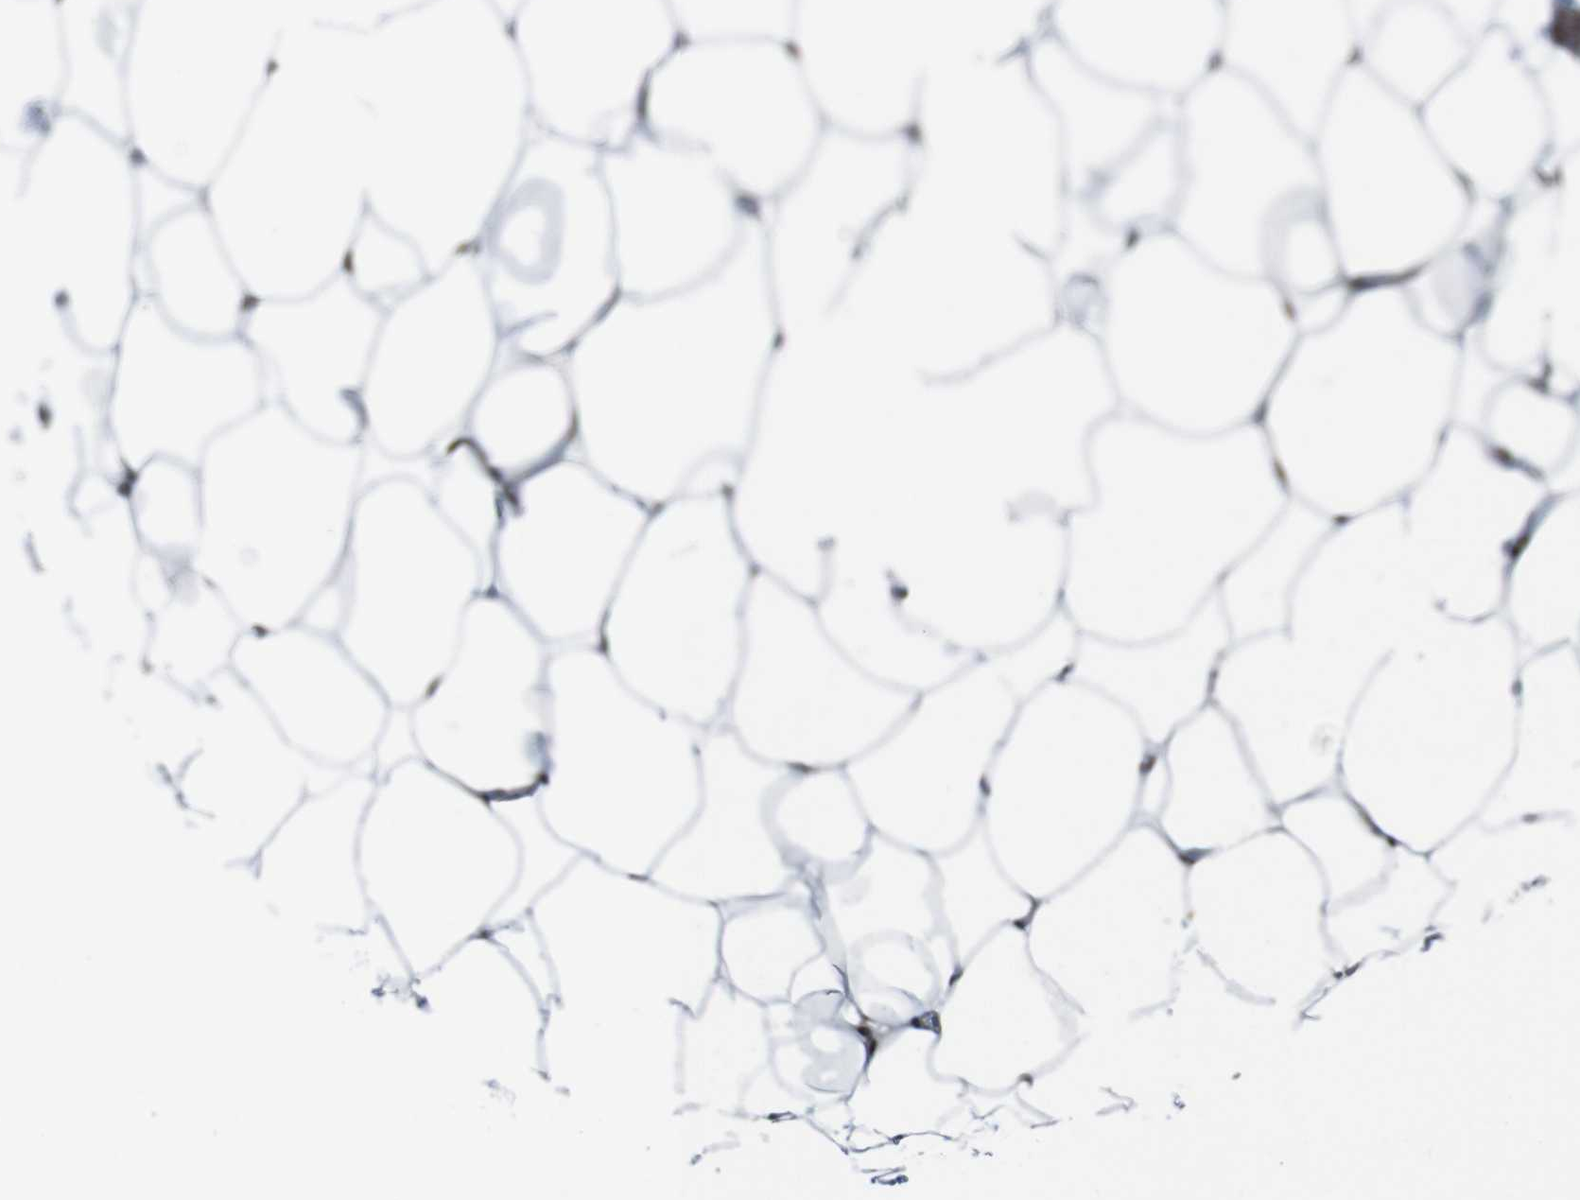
{"staining": {"intensity": "moderate", "quantity": "25%-75%", "location": "nuclear"}, "tissue": "adipose tissue", "cell_type": "Adipocytes", "image_type": "normal", "snomed": [{"axis": "morphology", "description": "Normal tissue, NOS"}, {"axis": "topography", "description": "Breast"}, {"axis": "topography", "description": "Adipose tissue"}], "caption": "Adipocytes display medium levels of moderate nuclear expression in approximately 25%-75% of cells in unremarkable human adipose tissue. (Brightfield microscopy of DAB IHC at high magnification).", "gene": "SS18L1", "patient": {"sex": "female", "age": 25}}